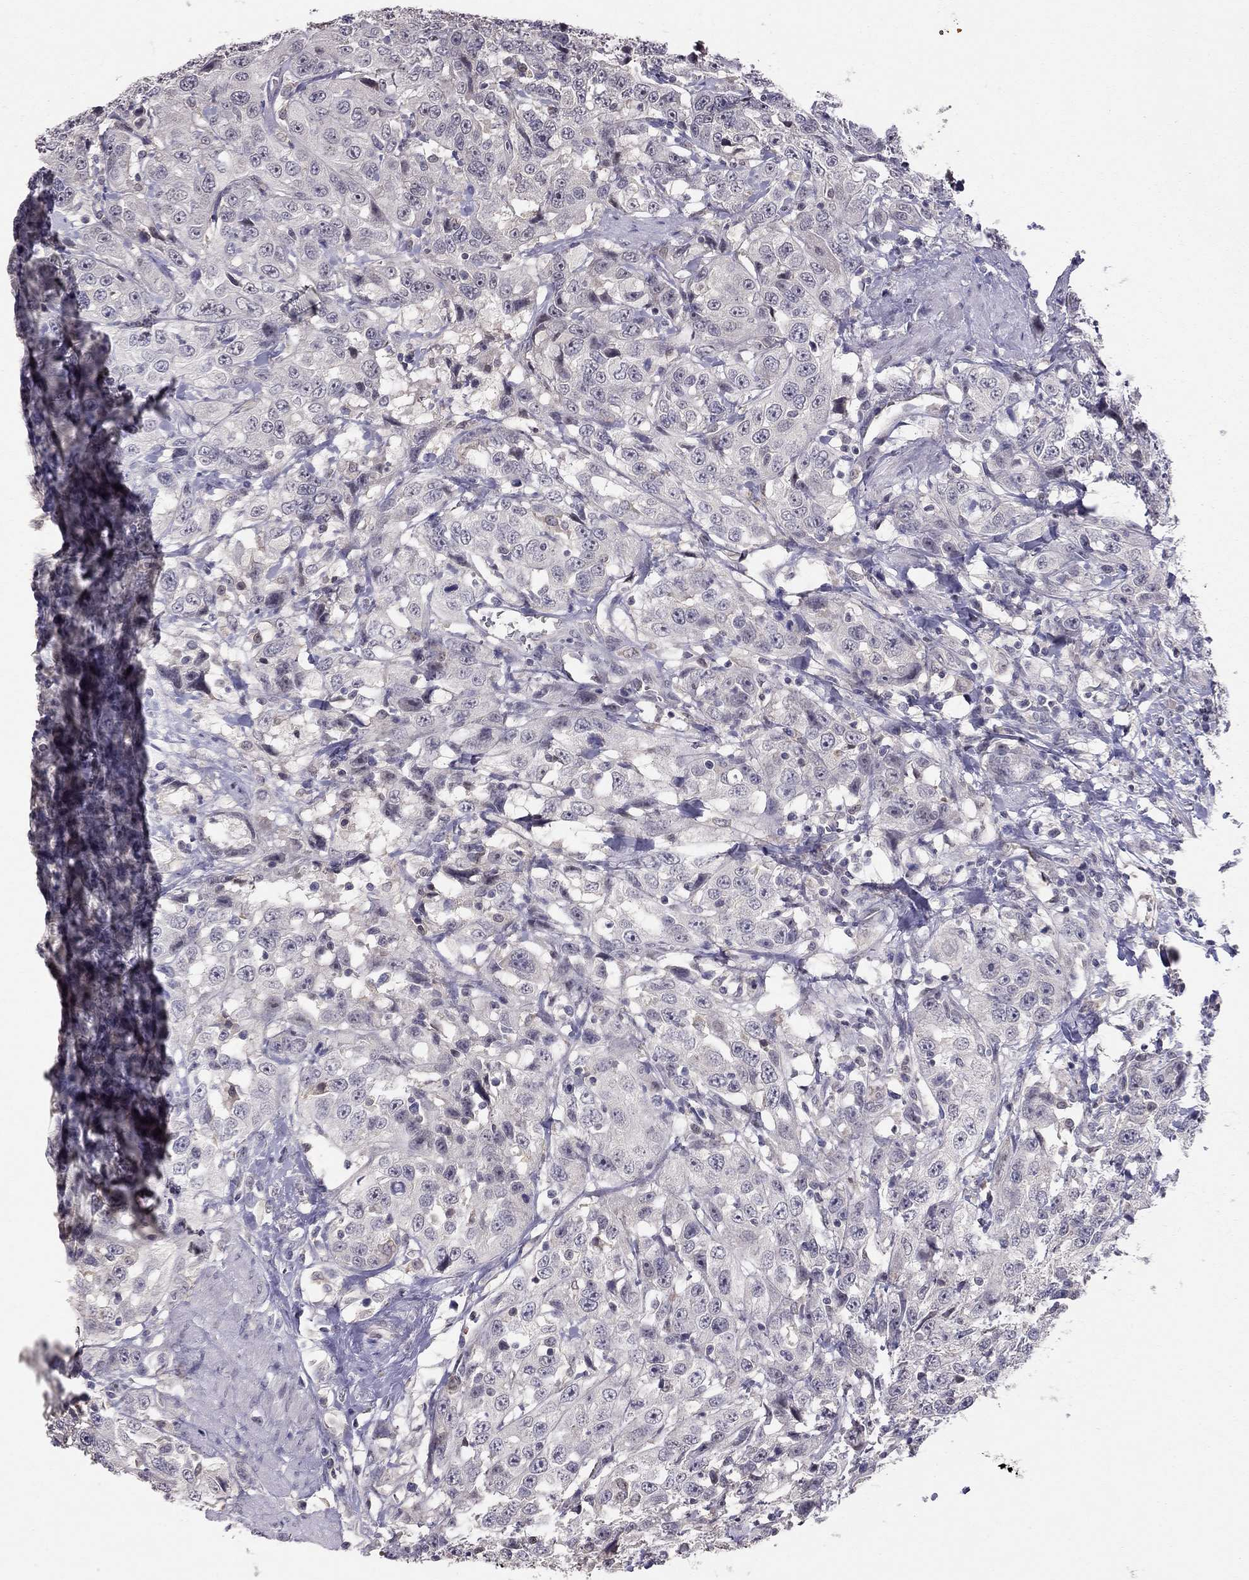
{"staining": {"intensity": "moderate", "quantity": "<25%", "location": "cytoplasmic/membranous"}, "tissue": "urothelial cancer", "cell_type": "Tumor cells", "image_type": "cancer", "snomed": [{"axis": "morphology", "description": "Urothelial carcinoma, NOS"}, {"axis": "morphology", "description": "Urothelial carcinoma, High grade"}, {"axis": "topography", "description": "Urinary bladder"}], "caption": "This histopathology image exhibits IHC staining of transitional cell carcinoma, with low moderate cytoplasmic/membranous expression in approximately <25% of tumor cells.", "gene": "HSF2BP", "patient": {"sex": "female", "age": 73}}